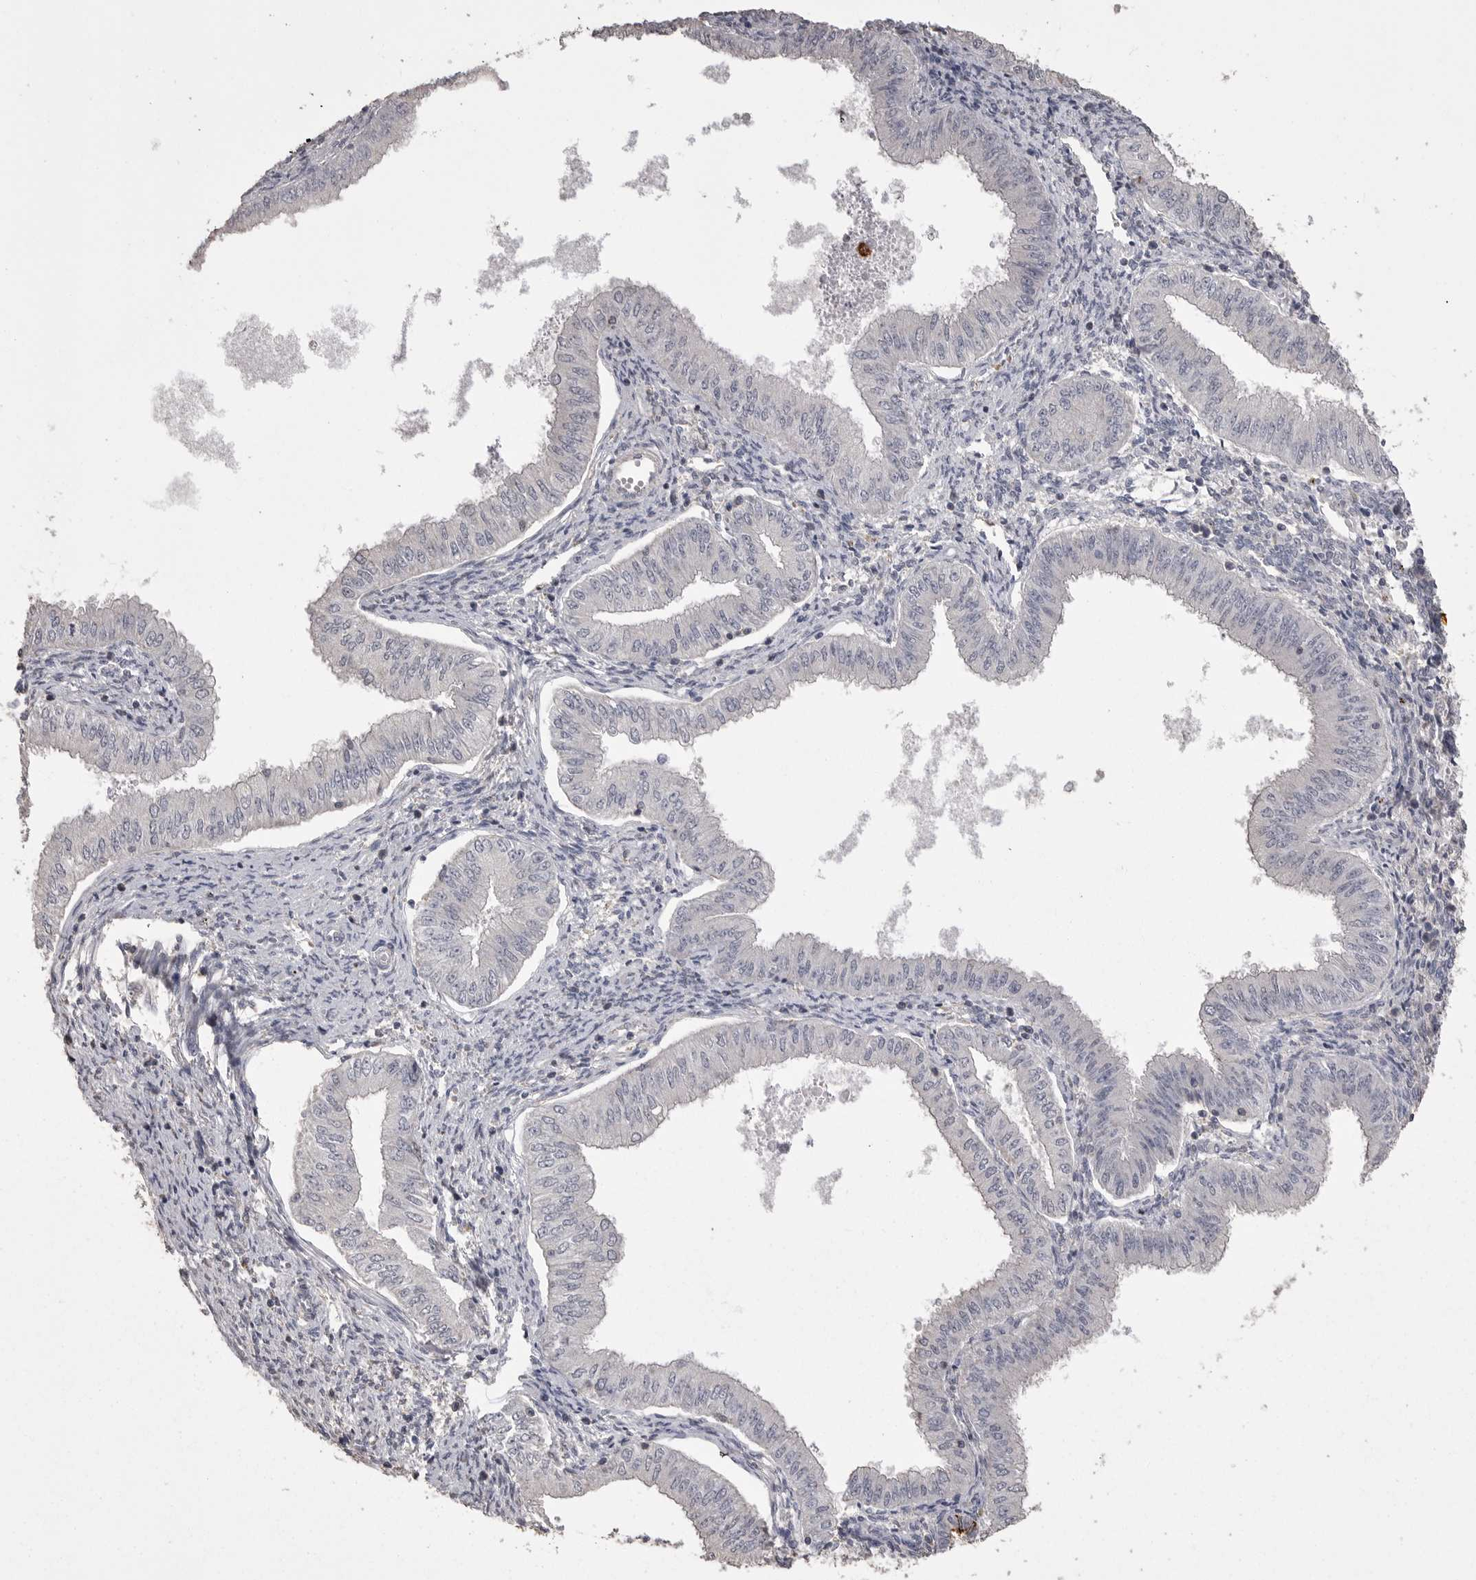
{"staining": {"intensity": "negative", "quantity": "none", "location": "none"}, "tissue": "endometrial cancer", "cell_type": "Tumor cells", "image_type": "cancer", "snomed": [{"axis": "morphology", "description": "Normal tissue, NOS"}, {"axis": "morphology", "description": "Adenocarcinoma, NOS"}, {"axis": "topography", "description": "Endometrium"}], "caption": "Tumor cells show no significant staining in endometrial adenocarcinoma.", "gene": "MMP7", "patient": {"sex": "female", "age": 53}}